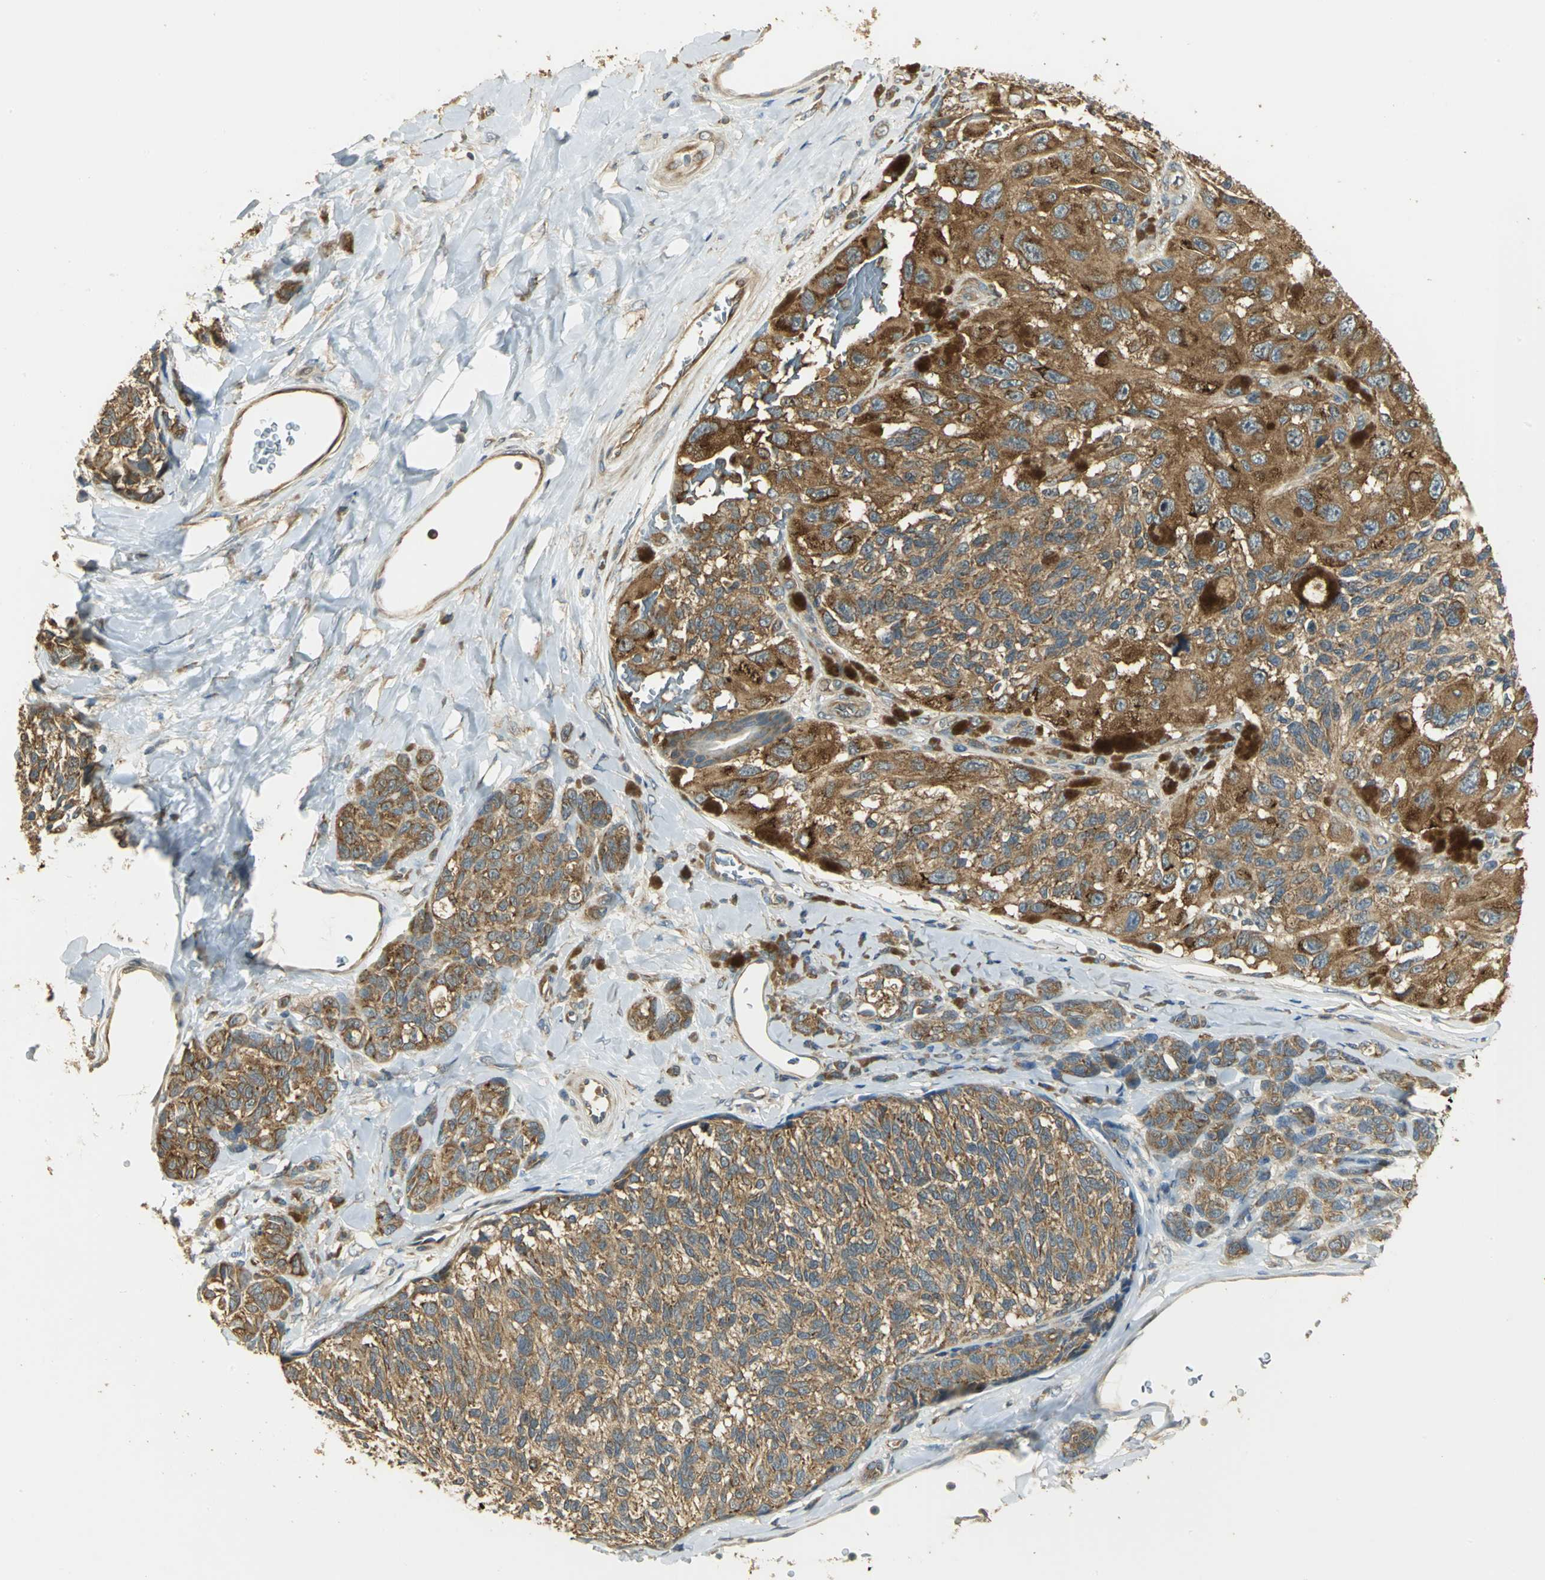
{"staining": {"intensity": "strong", "quantity": ">75%", "location": "cytoplasmic/membranous"}, "tissue": "melanoma", "cell_type": "Tumor cells", "image_type": "cancer", "snomed": [{"axis": "morphology", "description": "Malignant melanoma, NOS"}, {"axis": "topography", "description": "Skin"}], "caption": "There is high levels of strong cytoplasmic/membranous expression in tumor cells of malignant melanoma, as demonstrated by immunohistochemical staining (brown color).", "gene": "RARS1", "patient": {"sex": "female", "age": 73}}